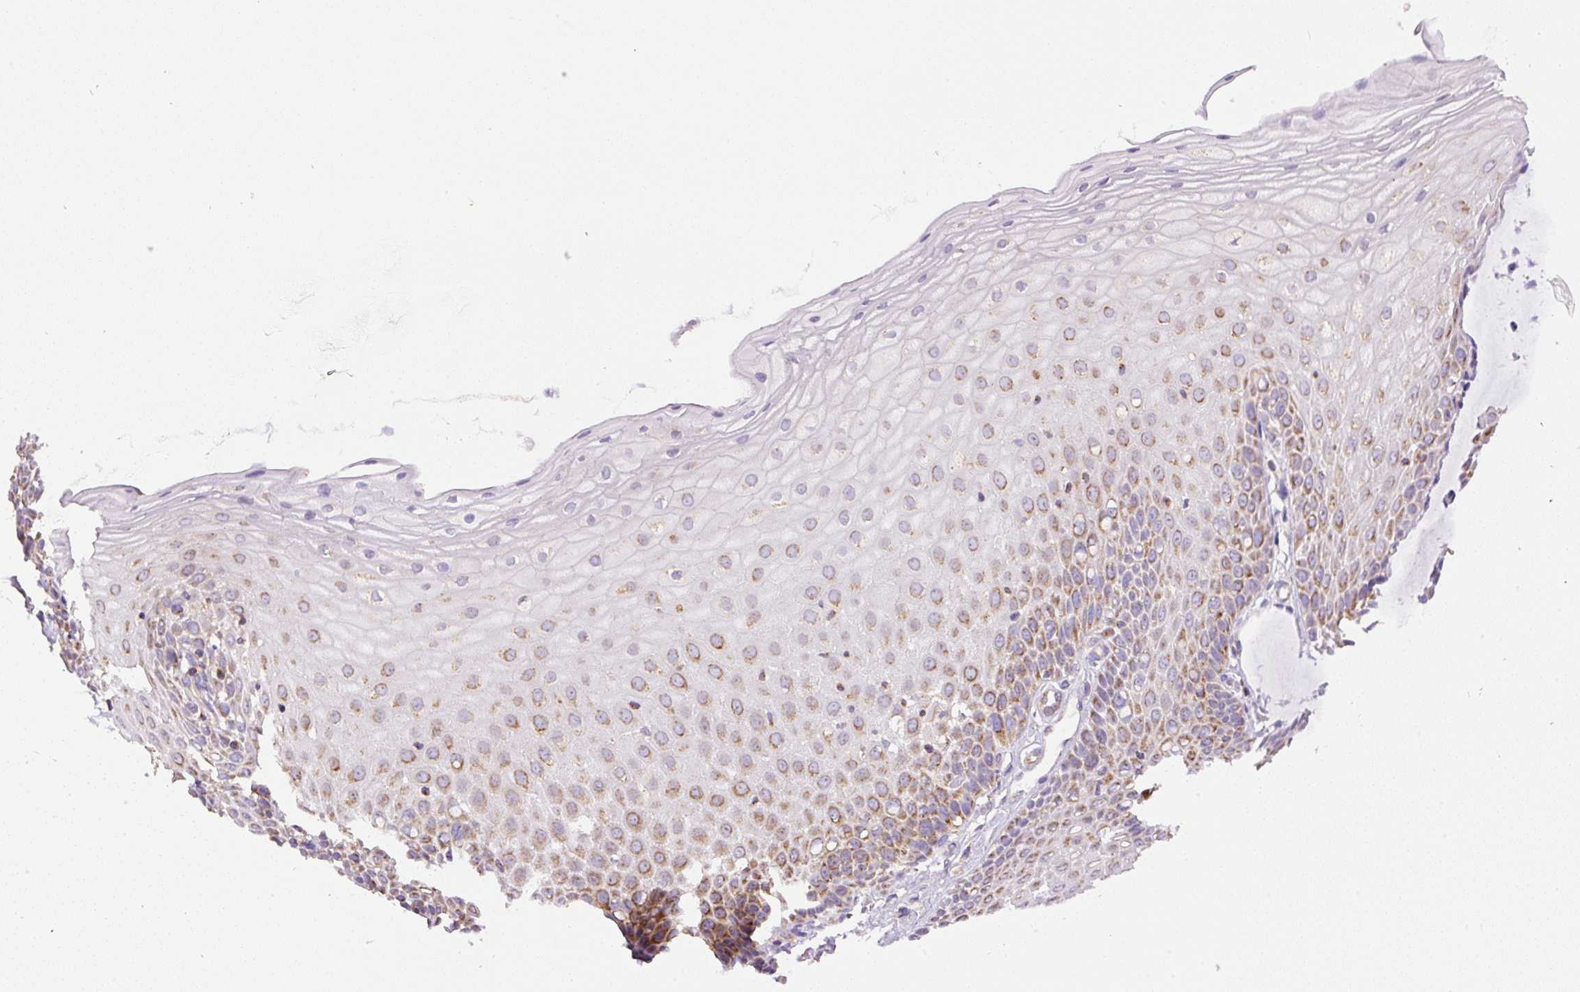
{"staining": {"intensity": "moderate", "quantity": ">75%", "location": "cytoplasmic/membranous"}, "tissue": "cervix", "cell_type": "Glandular cells", "image_type": "normal", "snomed": [{"axis": "morphology", "description": "Normal tissue, NOS"}, {"axis": "topography", "description": "Cervix"}], "caption": "A histopathology image of human cervix stained for a protein exhibits moderate cytoplasmic/membranous brown staining in glandular cells. Using DAB (3,3'-diaminobenzidine) (brown) and hematoxylin (blue) stains, captured at high magnification using brightfield microscopy.", "gene": "NDUFAF2", "patient": {"sex": "female", "age": 36}}